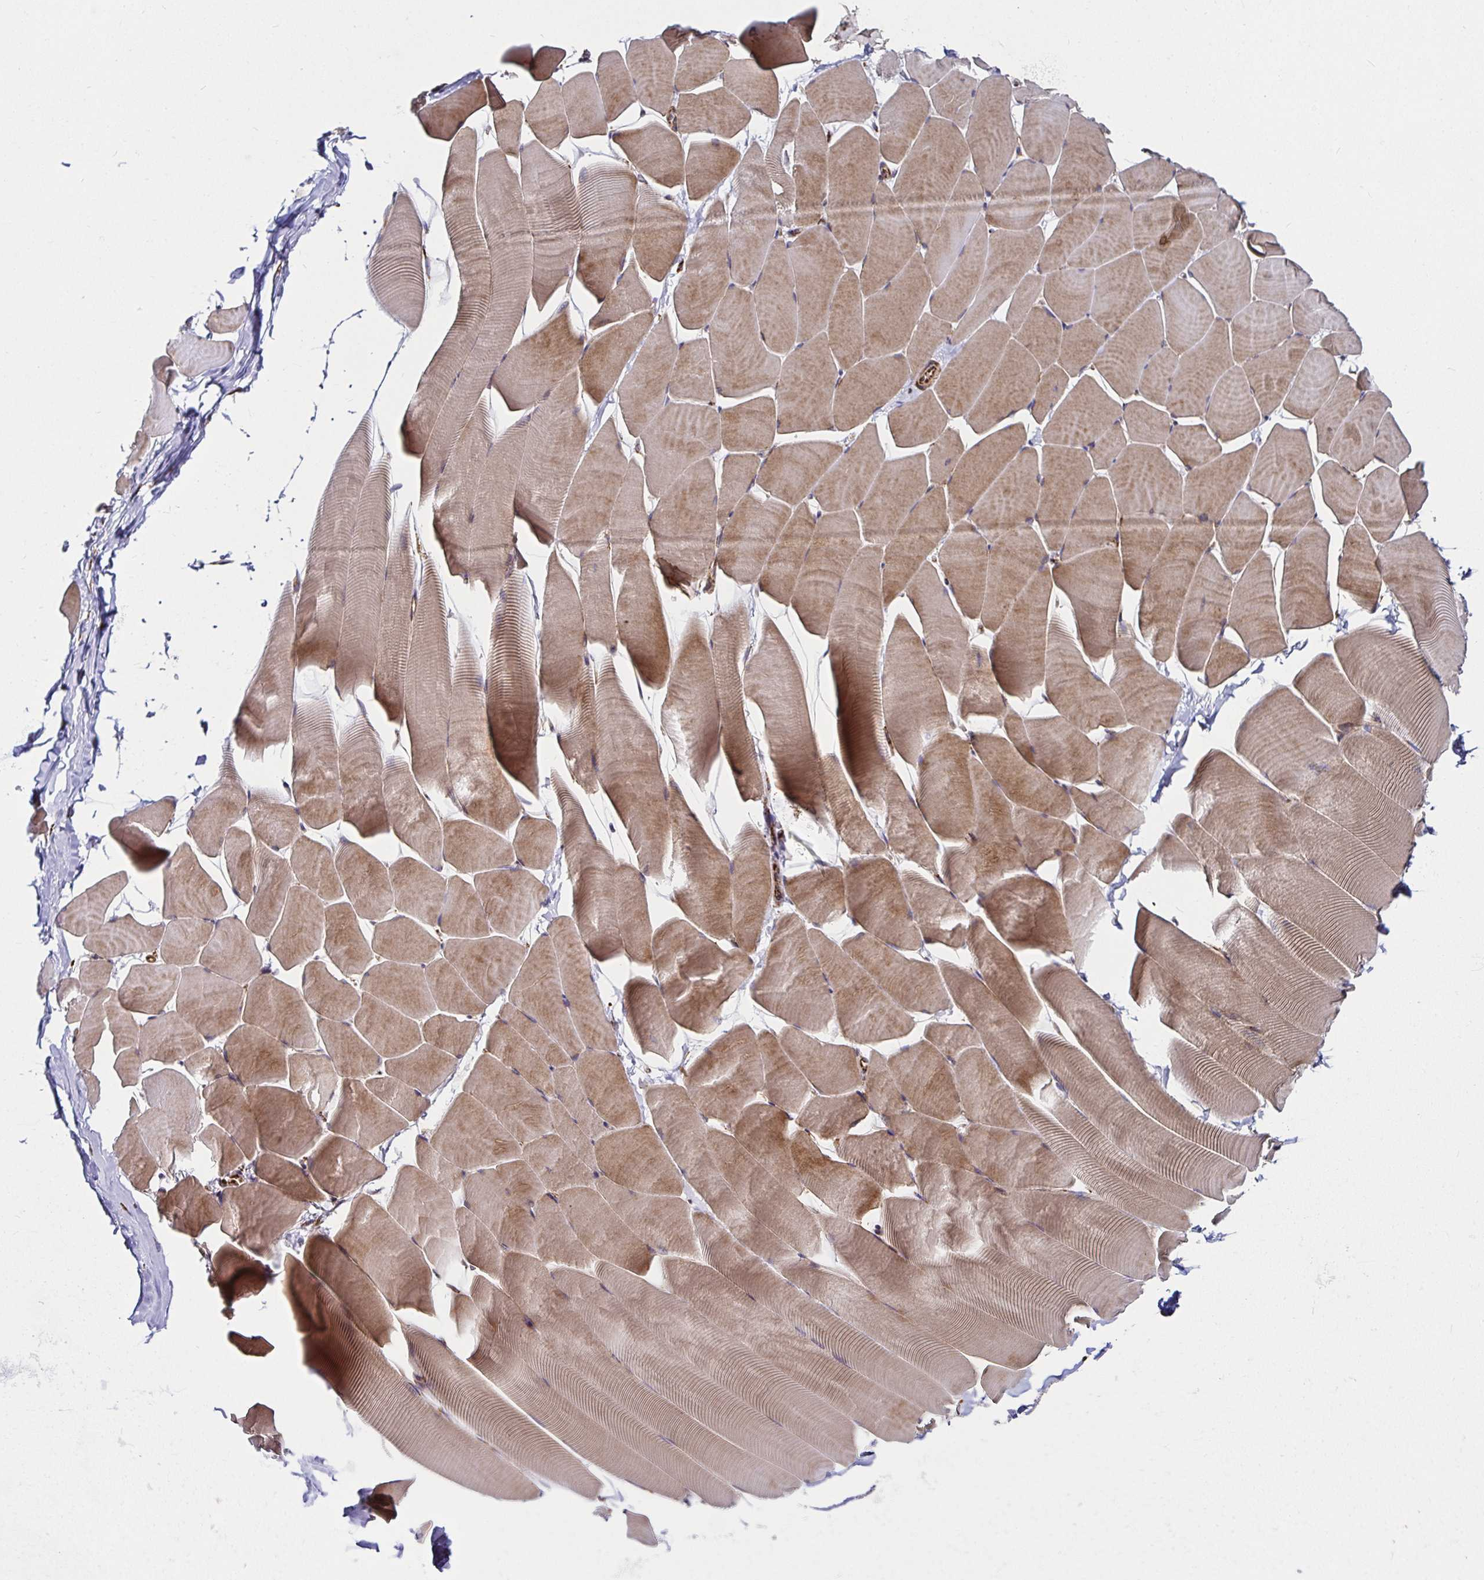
{"staining": {"intensity": "moderate", "quantity": ">75%", "location": "cytoplasmic/membranous"}, "tissue": "skeletal muscle", "cell_type": "Myocytes", "image_type": "normal", "snomed": [{"axis": "morphology", "description": "Normal tissue, NOS"}, {"axis": "topography", "description": "Skeletal muscle"}], "caption": "Myocytes exhibit moderate cytoplasmic/membranous expression in approximately >75% of cells in unremarkable skeletal muscle.", "gene": "SMYD3", "patient": {"sex": "male", "age": 25}}